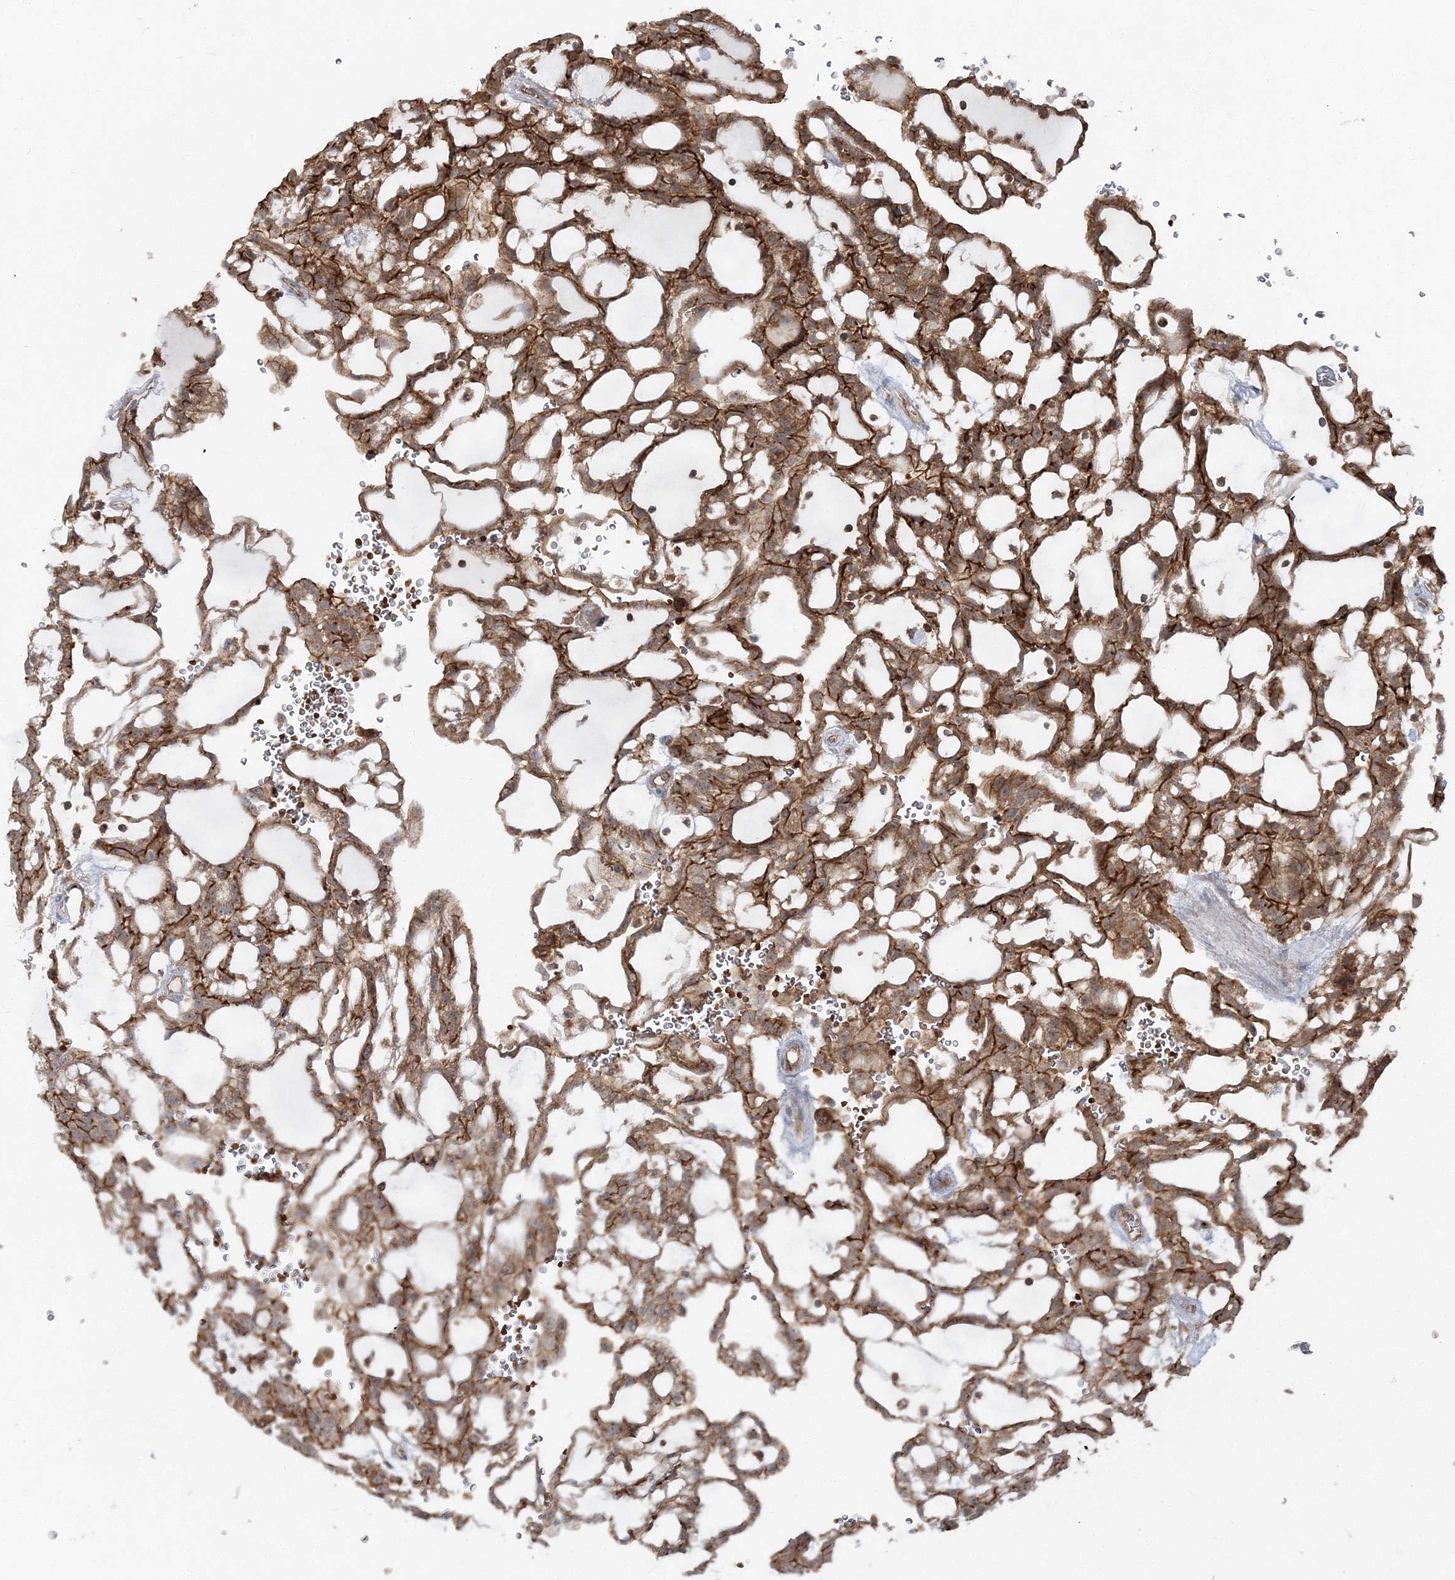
{"staining": {"intensity": "moderate", "quantity": ">75%", "location": "cytoplasmic/membranous"}, "tissue": "renal cancer", "cell_type": "Tumor cells", "image_type": "cancer", "snomed": [{"axis": "morphology", "description": "Adenocarcinoma, NOS"}, {"axis": "topography", "description": "Kidney"}], "caption": "This photomicrograph shows immunohistochemistry staining of renal cancer (adenocarcinoma), with medium moderate cytoplasmic/membranous expression in approximately >75% of tumor cells.", "gene": "PCBD2", "patient": {"sex": "male", "age": 63}}